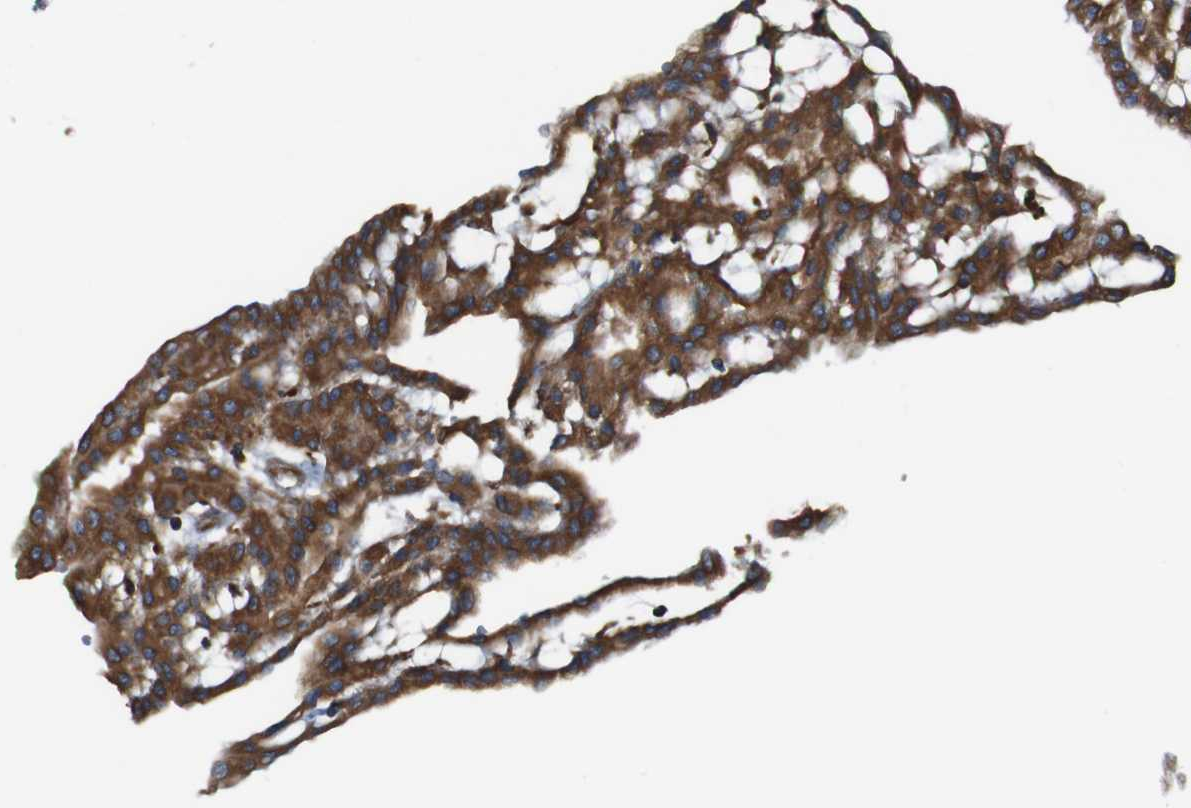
{"staining": {"intensity": "moderate", "quantity": ">75%", "location": "cytoplasmic/membranous"}, "tissue": "renal cancer", "cell_type": "Tumor cells", "image_type": "cancer", "snomed": [{"axis": "morphology", "description": "Adenocarcinoma, NOS"}, {"axis": "topography", "description": "Kidney"}], "caption": "Tumor cells demonstrate moderate cytoplasmic/membranous positivity in about >75% of cells in renal cancer (adenocarcinoma).", "gene": "UGGT1", "patient": {"sex": "male", "age": 63}}